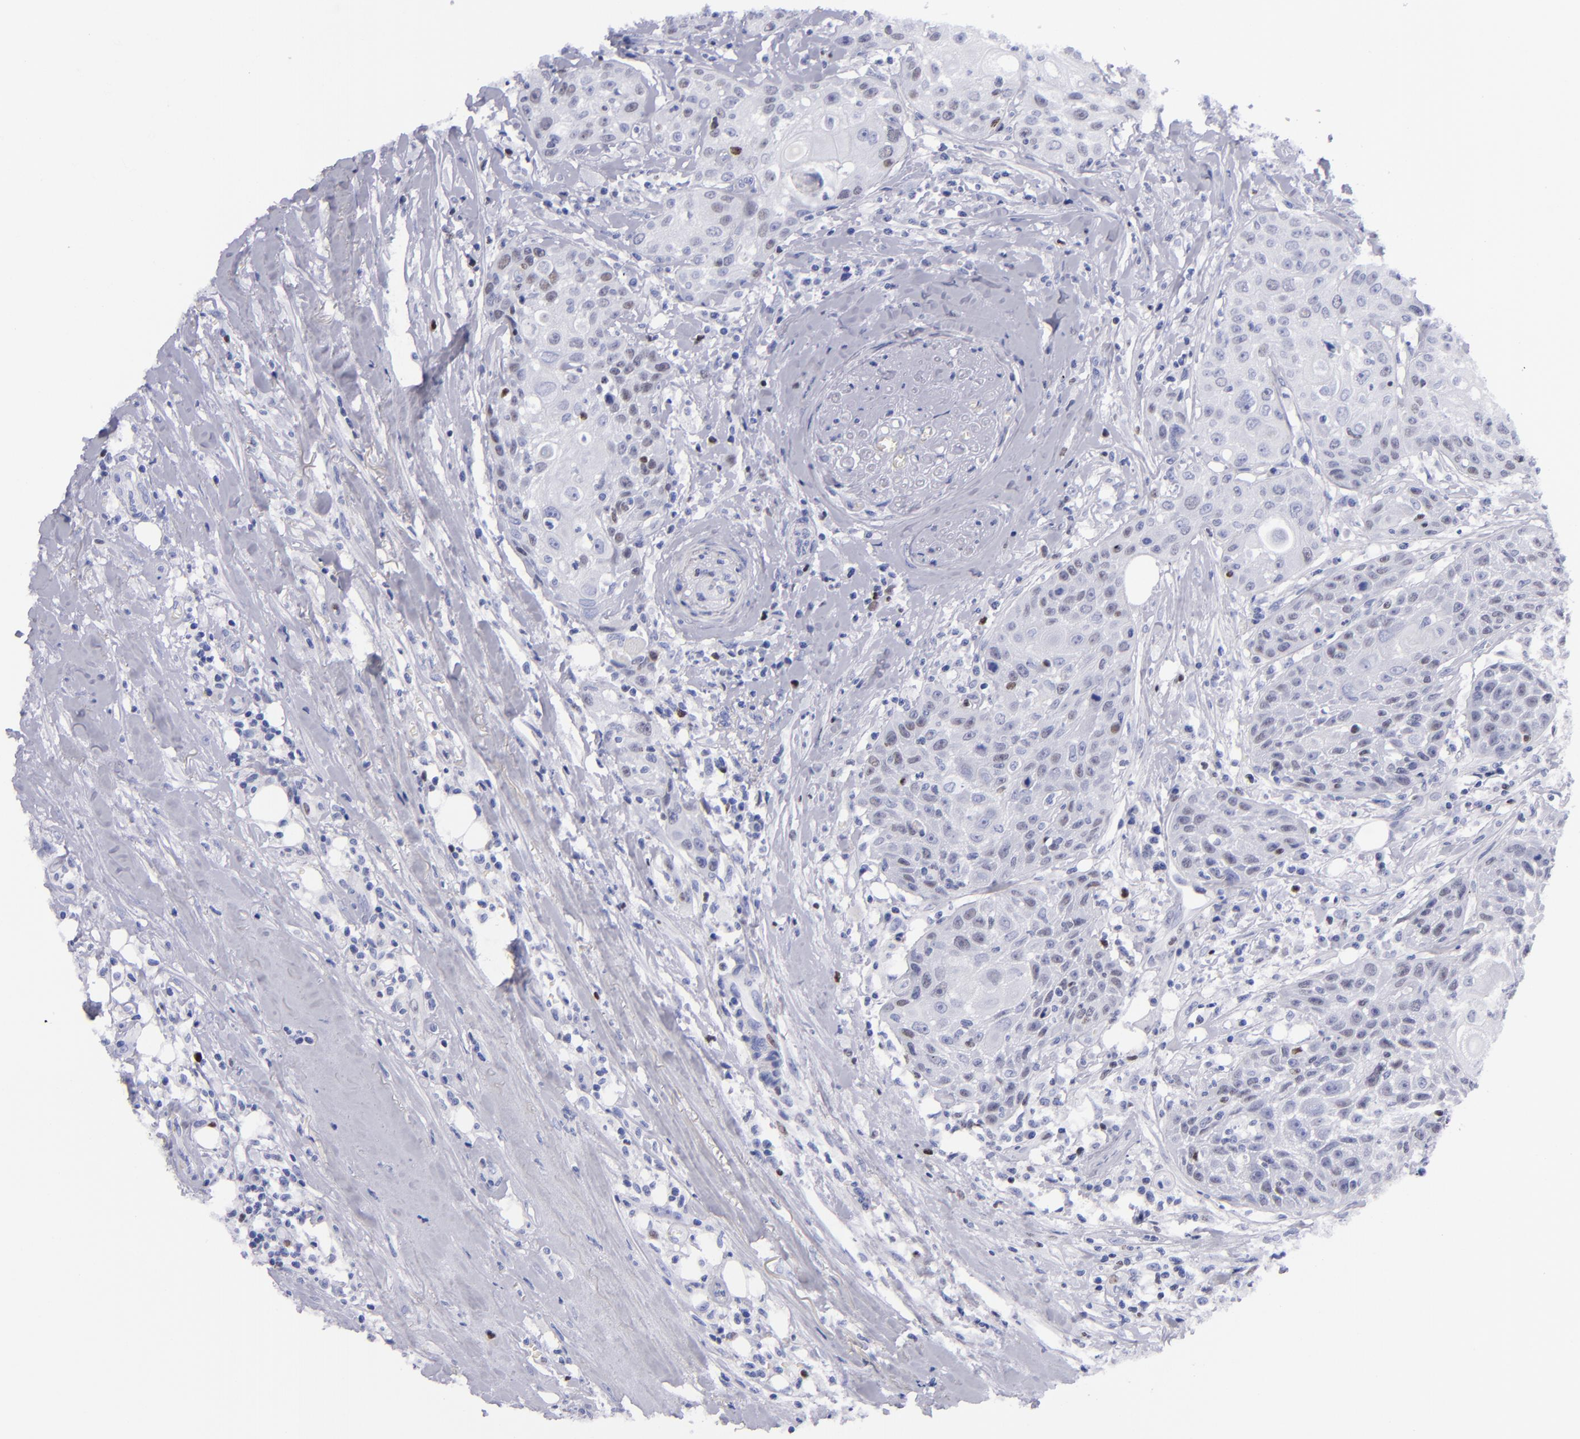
{"staining": {"intensity": "negative", "quantity": "none", "location": "none"}, "tissue": "head and neck cancer", "cell_type": "Tumor cells", "image_type": "cancer", "snomed": [{"axis": "morphology", "description": "Squamous cell carcinoma, NOS"}, {"axis": "topography", "description": "Oral tissue"}, {"axis": "topography", "description": "Head-Neck"}], "caption": "Protein analysis of head and neck cancer (squamous cell carcinoma) reveals no significant positivity in tumor cells.", "gene": "MCM7", "patient": {"sex": "female", "age": 82}}